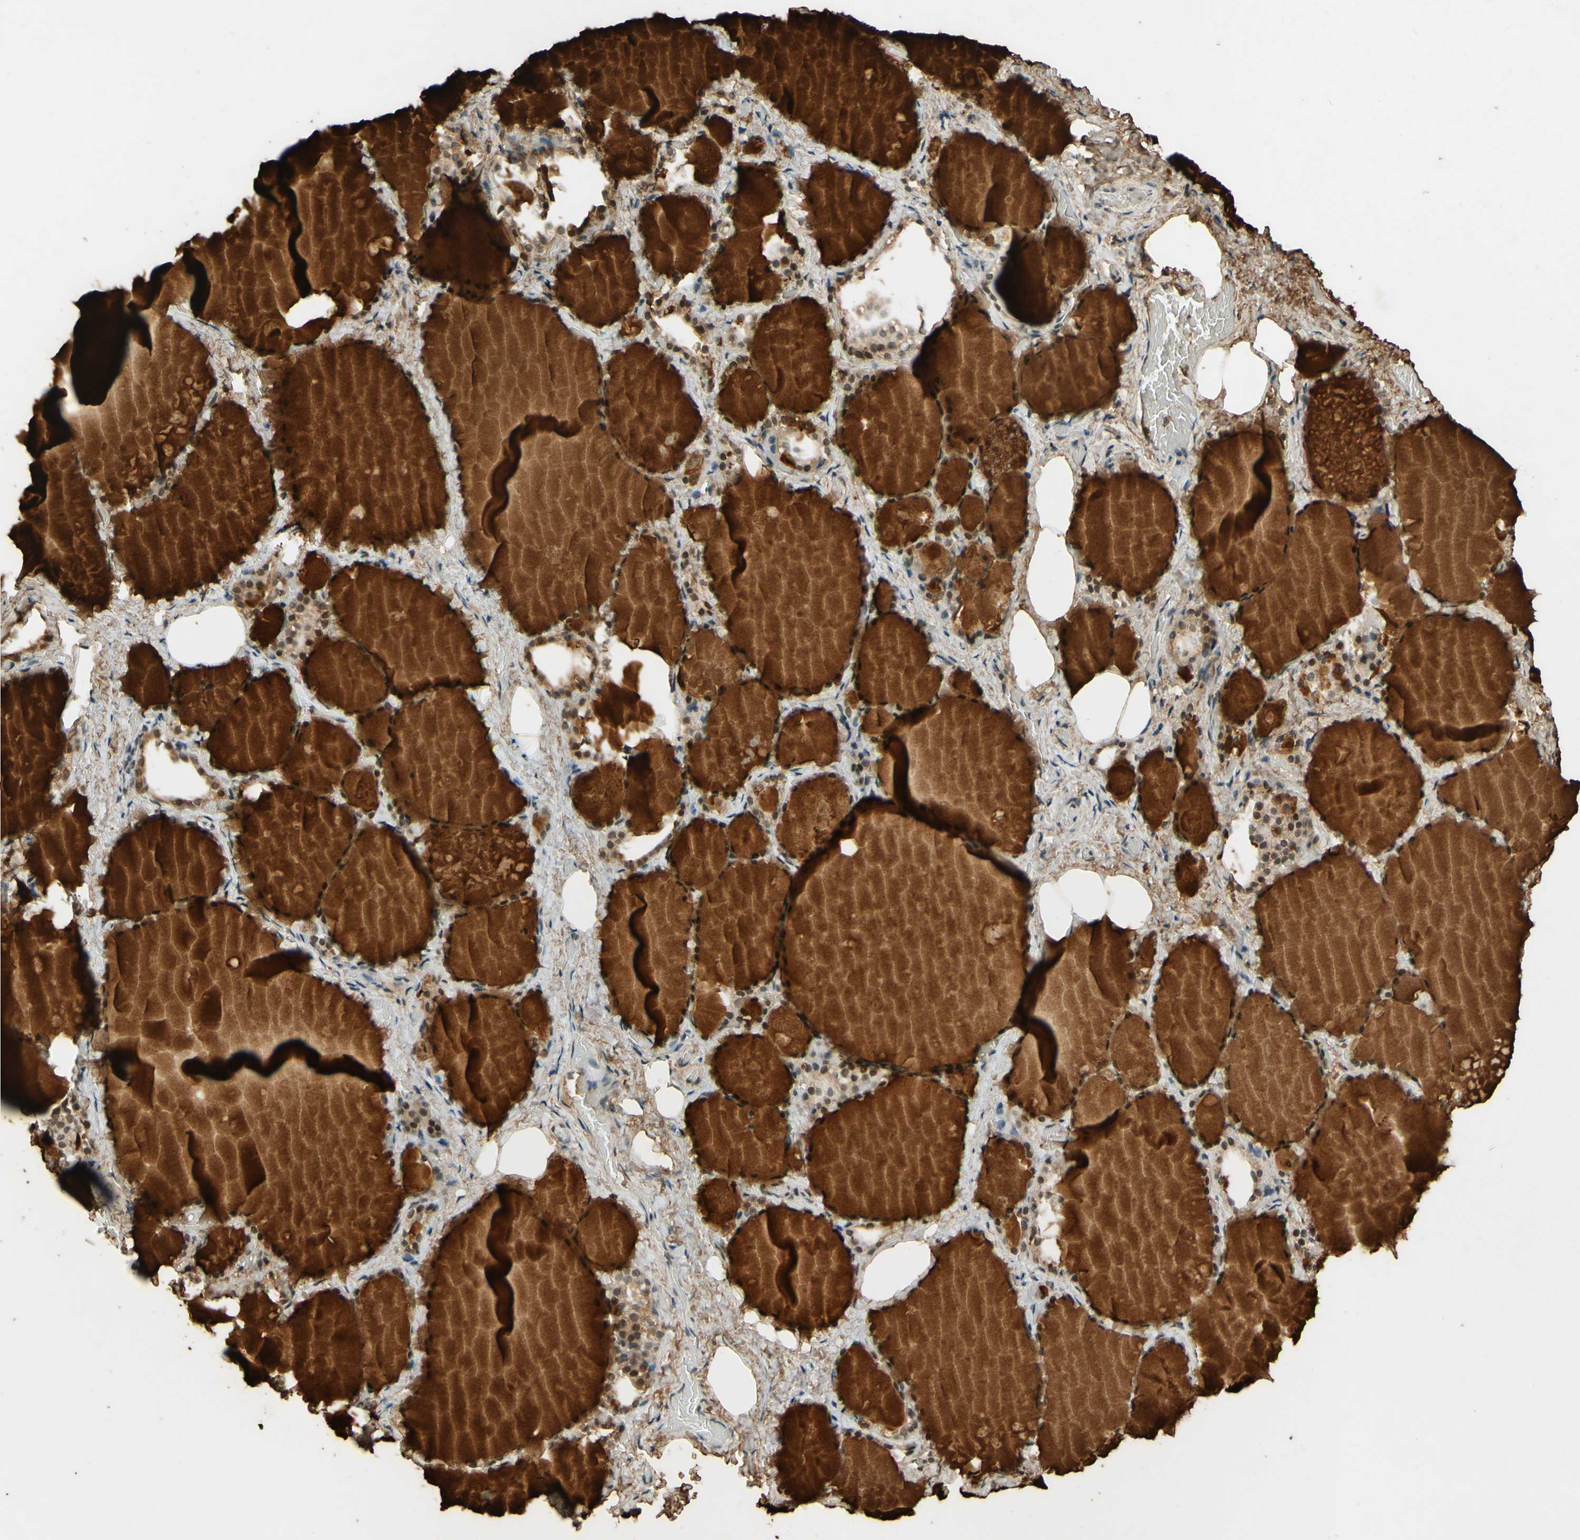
{"staining": {"intensity": "moderate", "quantity": ">75%", "location": "cytoplasmic/membranous,nuclear"}, "tissue": "thyroid gland", "cell_type": "Glandular cells", "image_type": "normal", "snomed": [{"axis": "morphology", "description": "Normal tissue, NOS"}, {"axis": "topography", "description": "Thyroid gland"}], "caption": "Protein analysis of unremarkable thyroid gland displays moderate cytoplasmic/membranous,nuclear expression in approximately >75% of glandular cells.", "gene": "SMARCB1", "patient": {"sex": "male", "age": 61}}